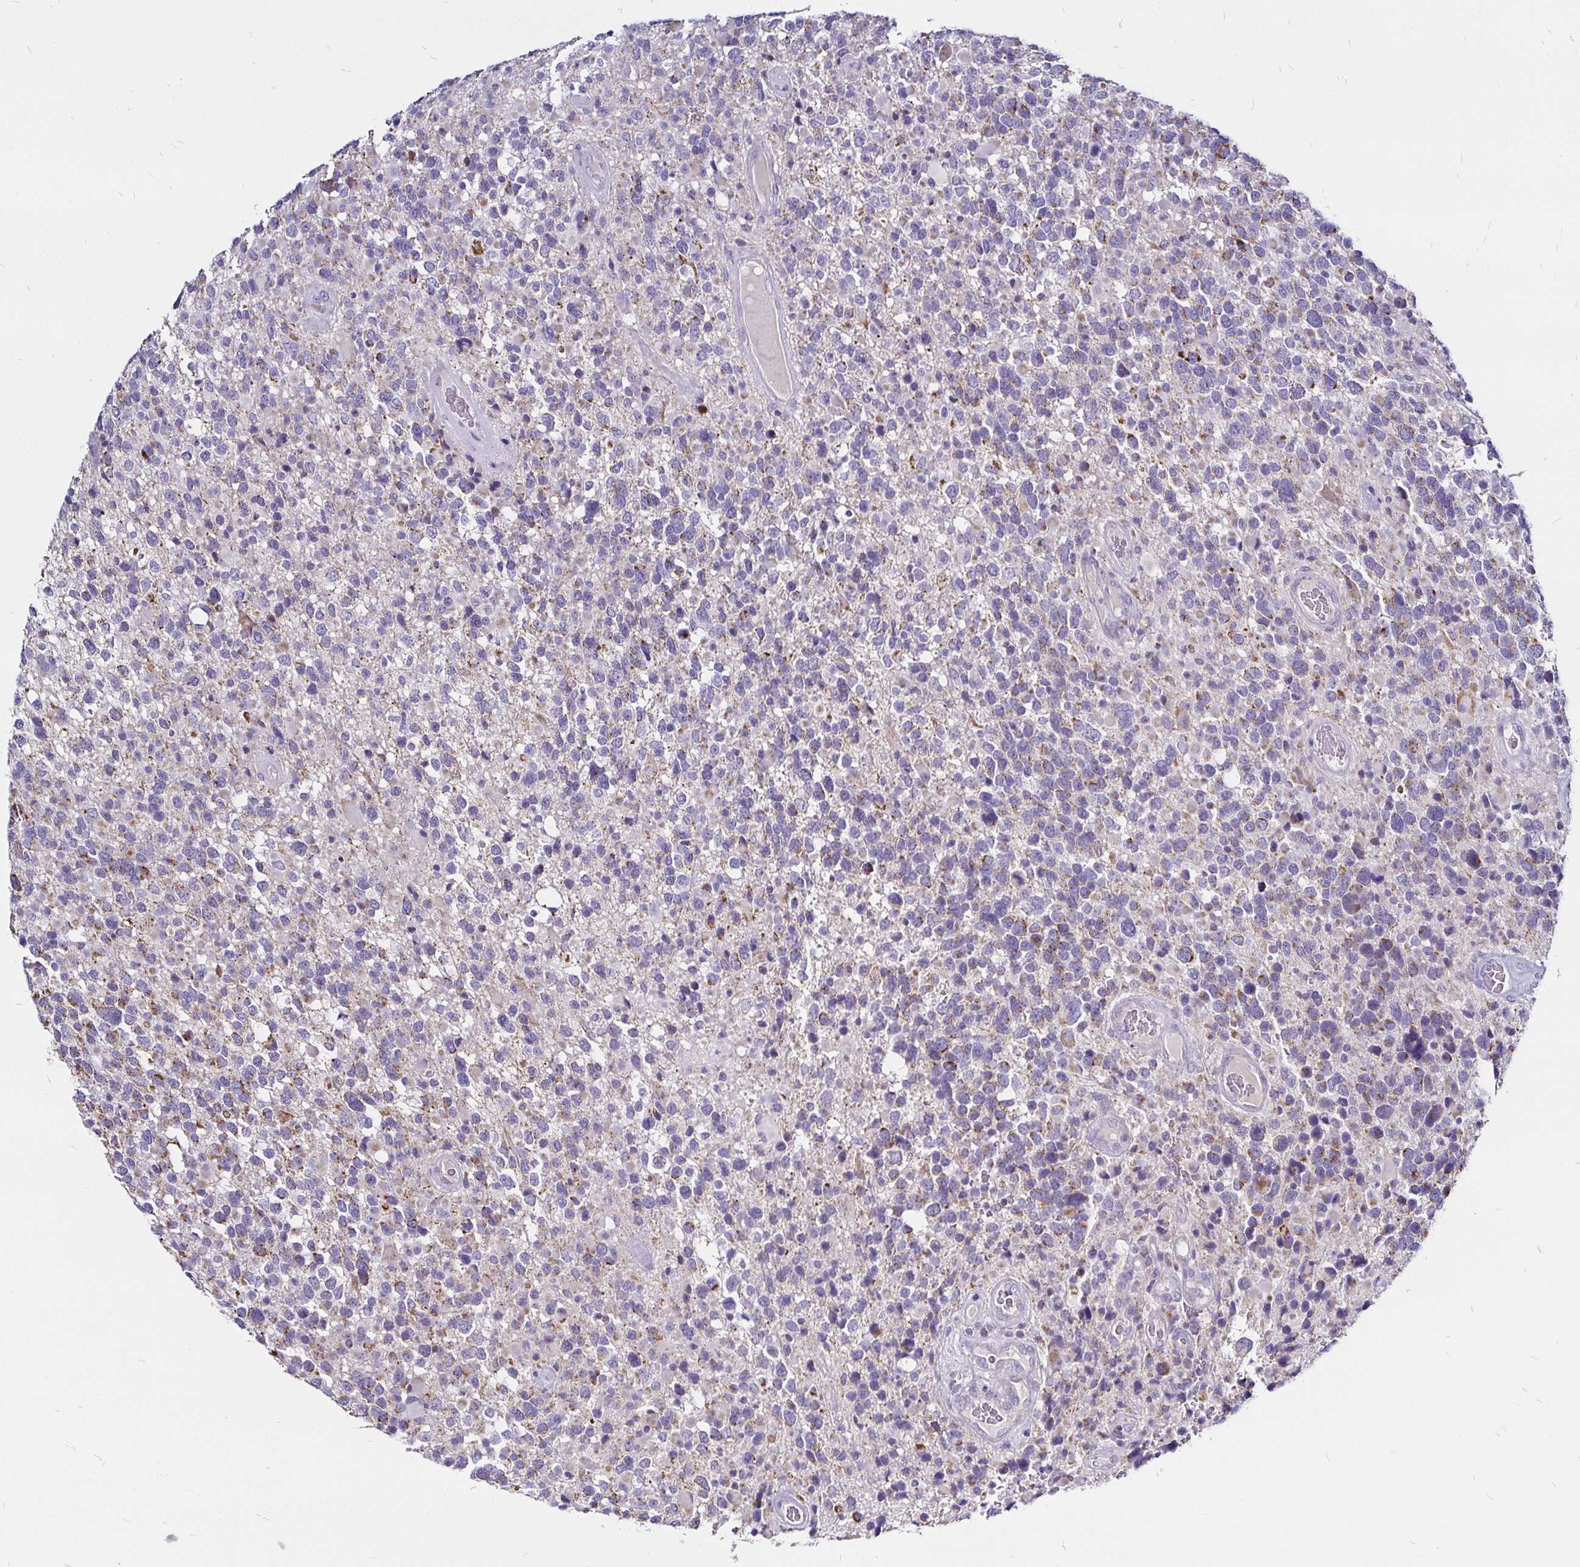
{"staining": {"intensity": "weak", "quantity": "<25%", "location": "cytoplasmic/membranous"}, "tissue": "glioma", "cell_type": "Tumor cells", "image_type": "cancer", "snomed": [{"axis": "morphology", "description": "Glioma, malignant, High grade"}, {"axis": "topography", "description": "Brain"}], "caption": "This photomicrograph is of glioma stained with immunohistochemistry to label a protein in brown with the nuclei are counter-stained blue. There is no expression in tumor cells. (DAB immunohistochemistry (IHC) with hematoxylin counter stain).", "gene": "PGAM2", "patient": {"sex": "female", "age": 40}}